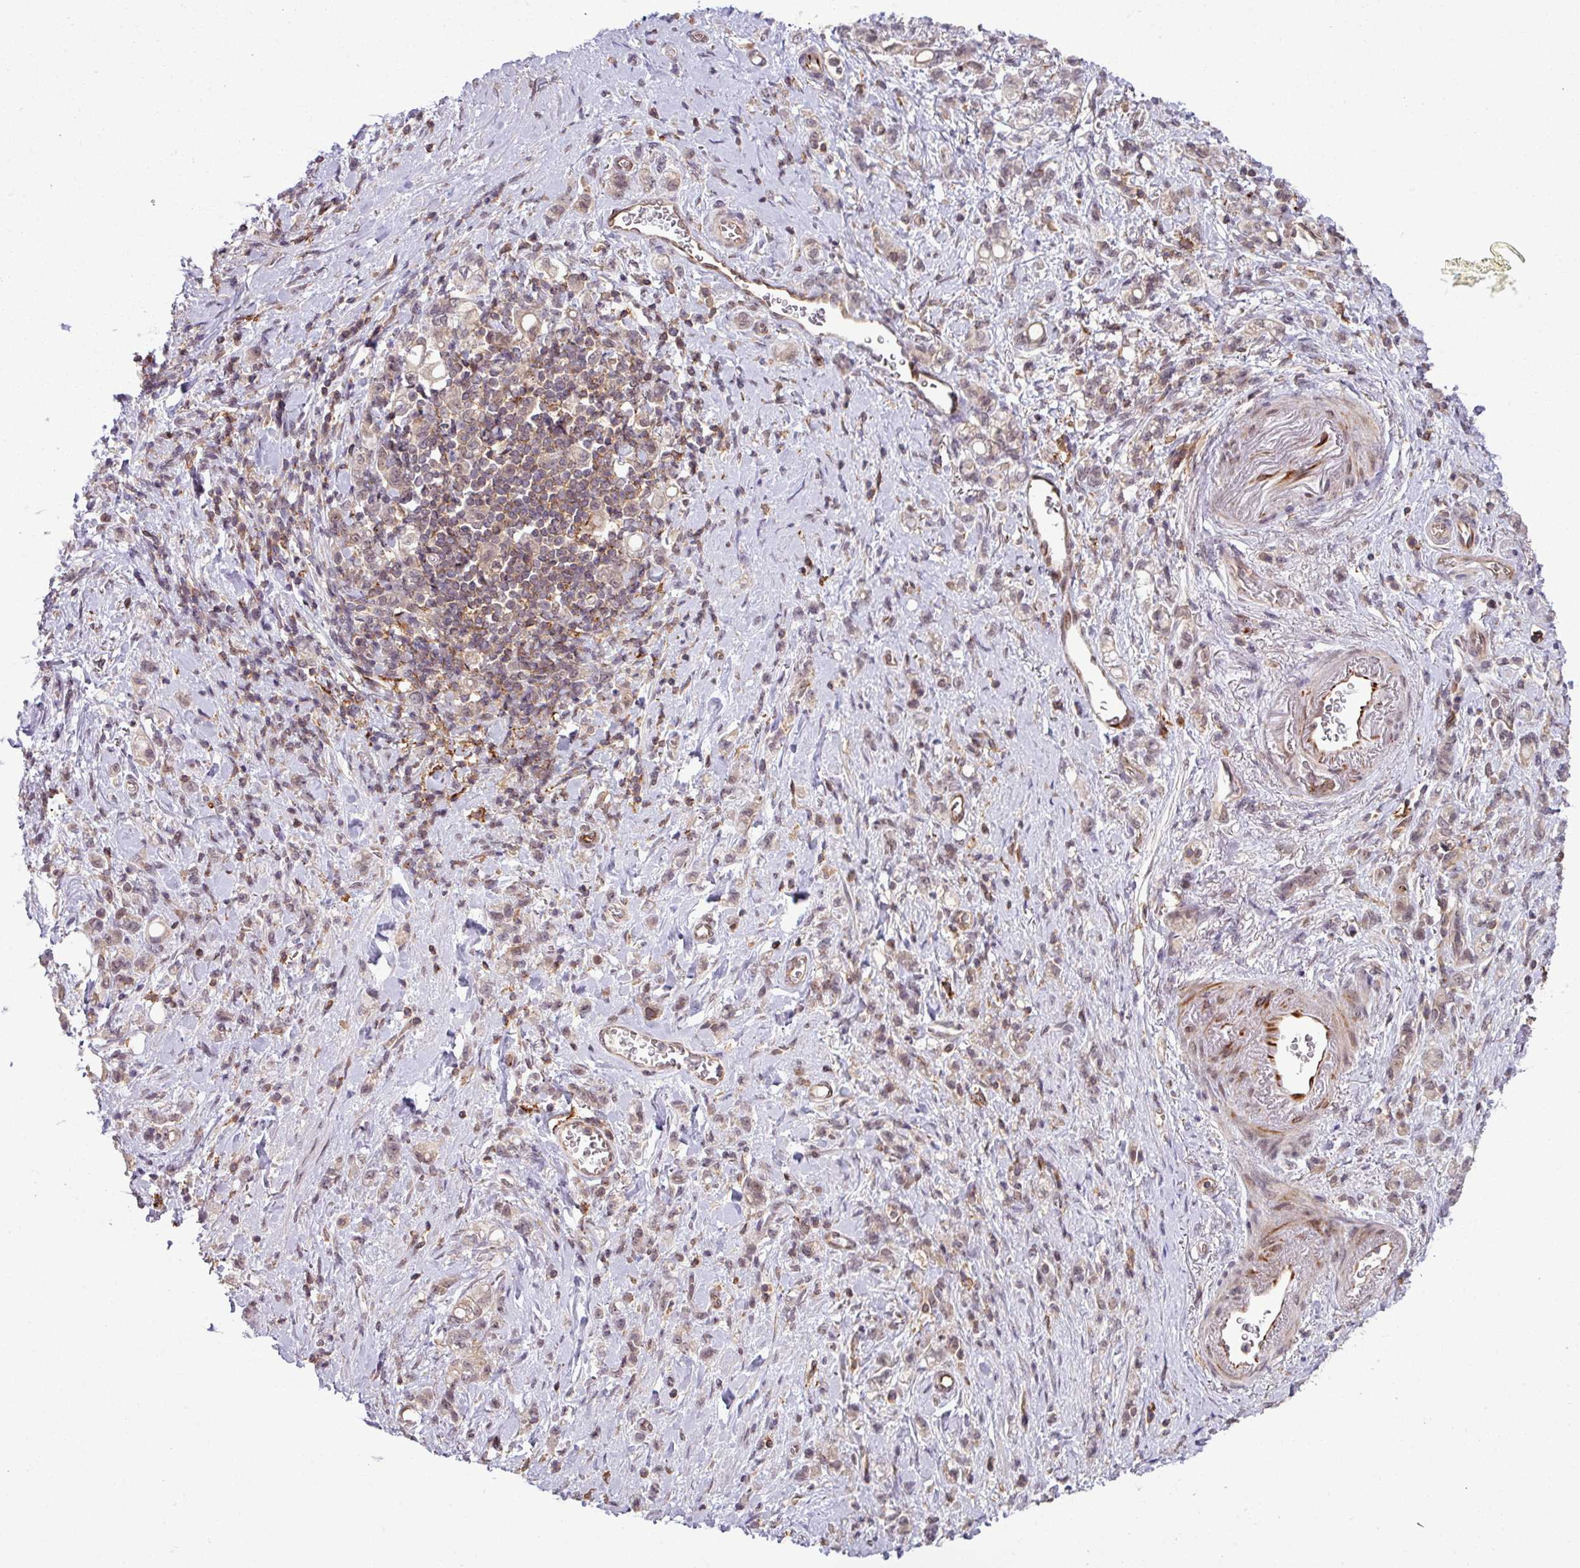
{"staining": {"intensity": "weak", "quantity": ">75%", "location": "nuclear"}, "tissue": "stomach cancer", "cell_type": "Tumor cells", "image_type": "cancer", "snomed": [{"axis": "morphology", "description": "Adenocarcinoma, NOS"}, {"axis": "topography", "description": "Stomach"}], "caption": "Human stomach cancer stained for a protein (brown) displays weak nuclear positive expression in approximately >75% of tumor cells.", "gene": "ZC2HC1C", "patient": {"sex": "male", "age": 77}}